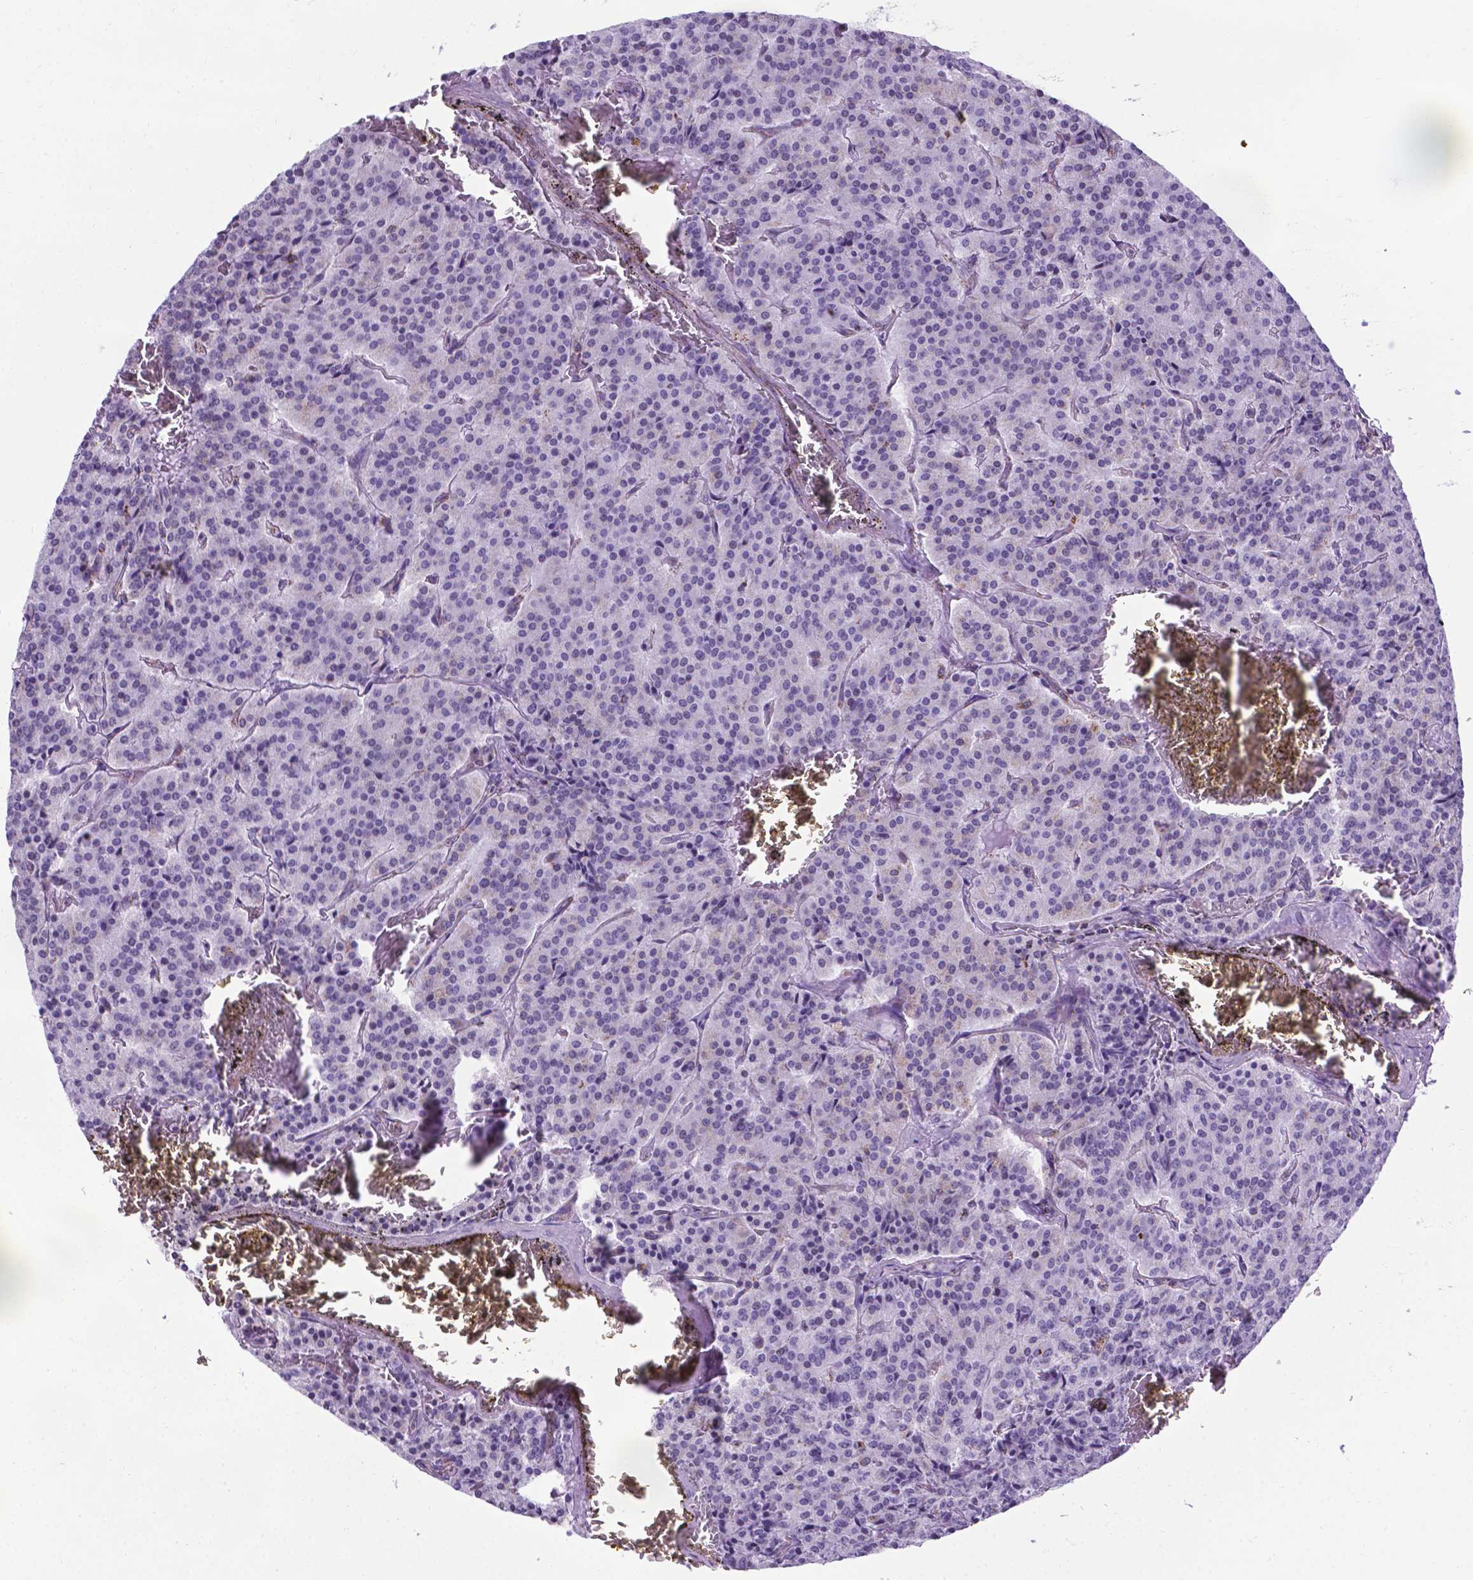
{"staining": {"intensity": "negative", "quantity": "none", "location": "none"}, "tissue": "carcinoid", "cell_type": "Tumor cells", "image_type": "cancer", "snomed": [{"axis": "morphology", "description": "Carcinoid, malignant, NOS"}, {"axis": "topography", "description": "Lung"}], "caption": "Immunohistochemistry (IHC) micrograph of neoplastic tissue: malignant carcinoid stained with DAB (3,3'-diaminobenzidine) shows no significant protein positivity in tumor cells.", "gene": "POU3F3", "patient": {"sex": "male", "age": 70}}